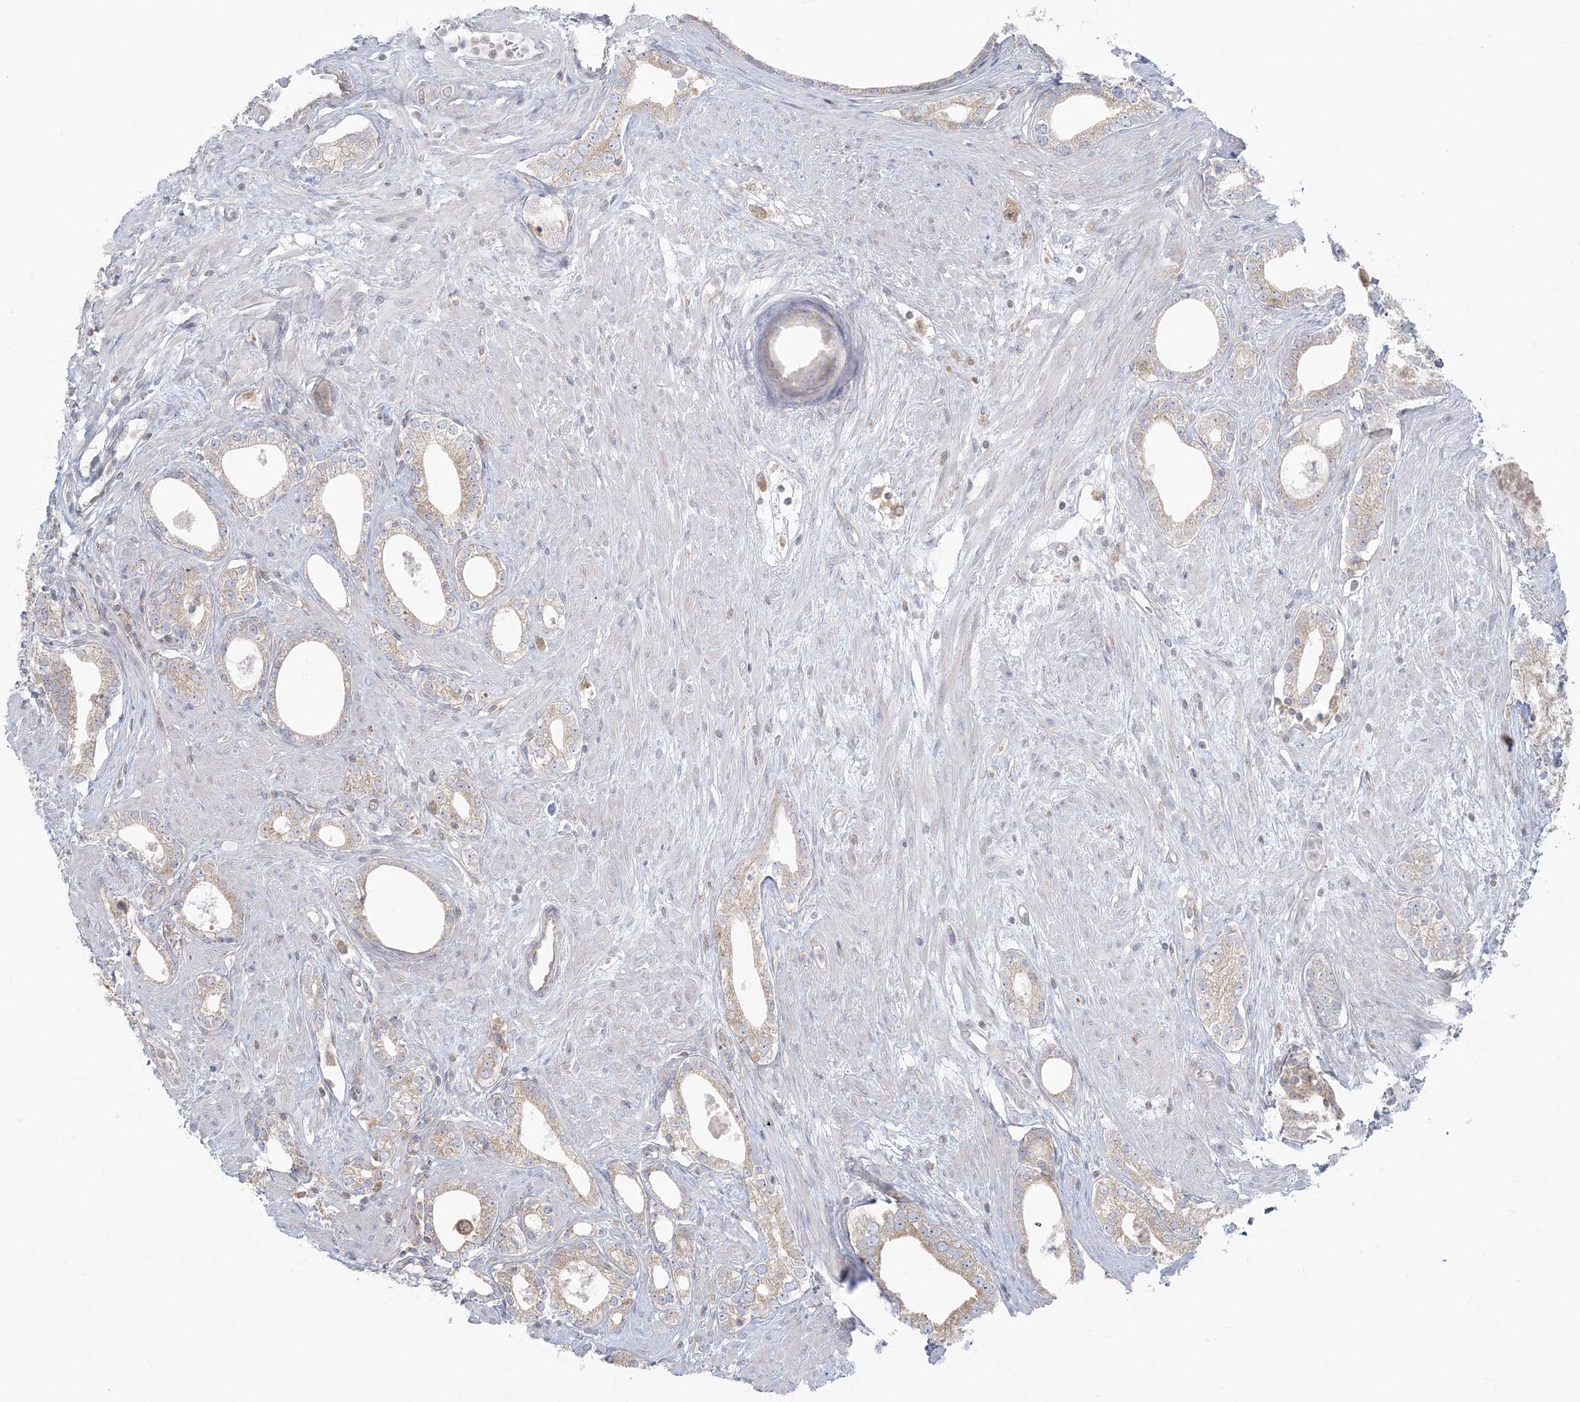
{"staining": {"intensity": "weak", "quantity": "25%-75%", "location": "cytoplasmic/membranous"}, "tissue": "prostate cancer", "cell_type": "Tumor cells", "image_type": "cancer", "snomed": [{"axis": "morphology", "description": "Adenocarcinoma, High grade"}, {"axis": "topography", "description": "Prostate"}], "caption": "The micrograph displays immunohistochemical staining of prostate cancer. There is weak cytoplasmic/membranous positivity is appreciated in about 25%-75% of tumor cells.", "gene": "ZC3H6", "patient": {"sex": "male", "age": 63}}